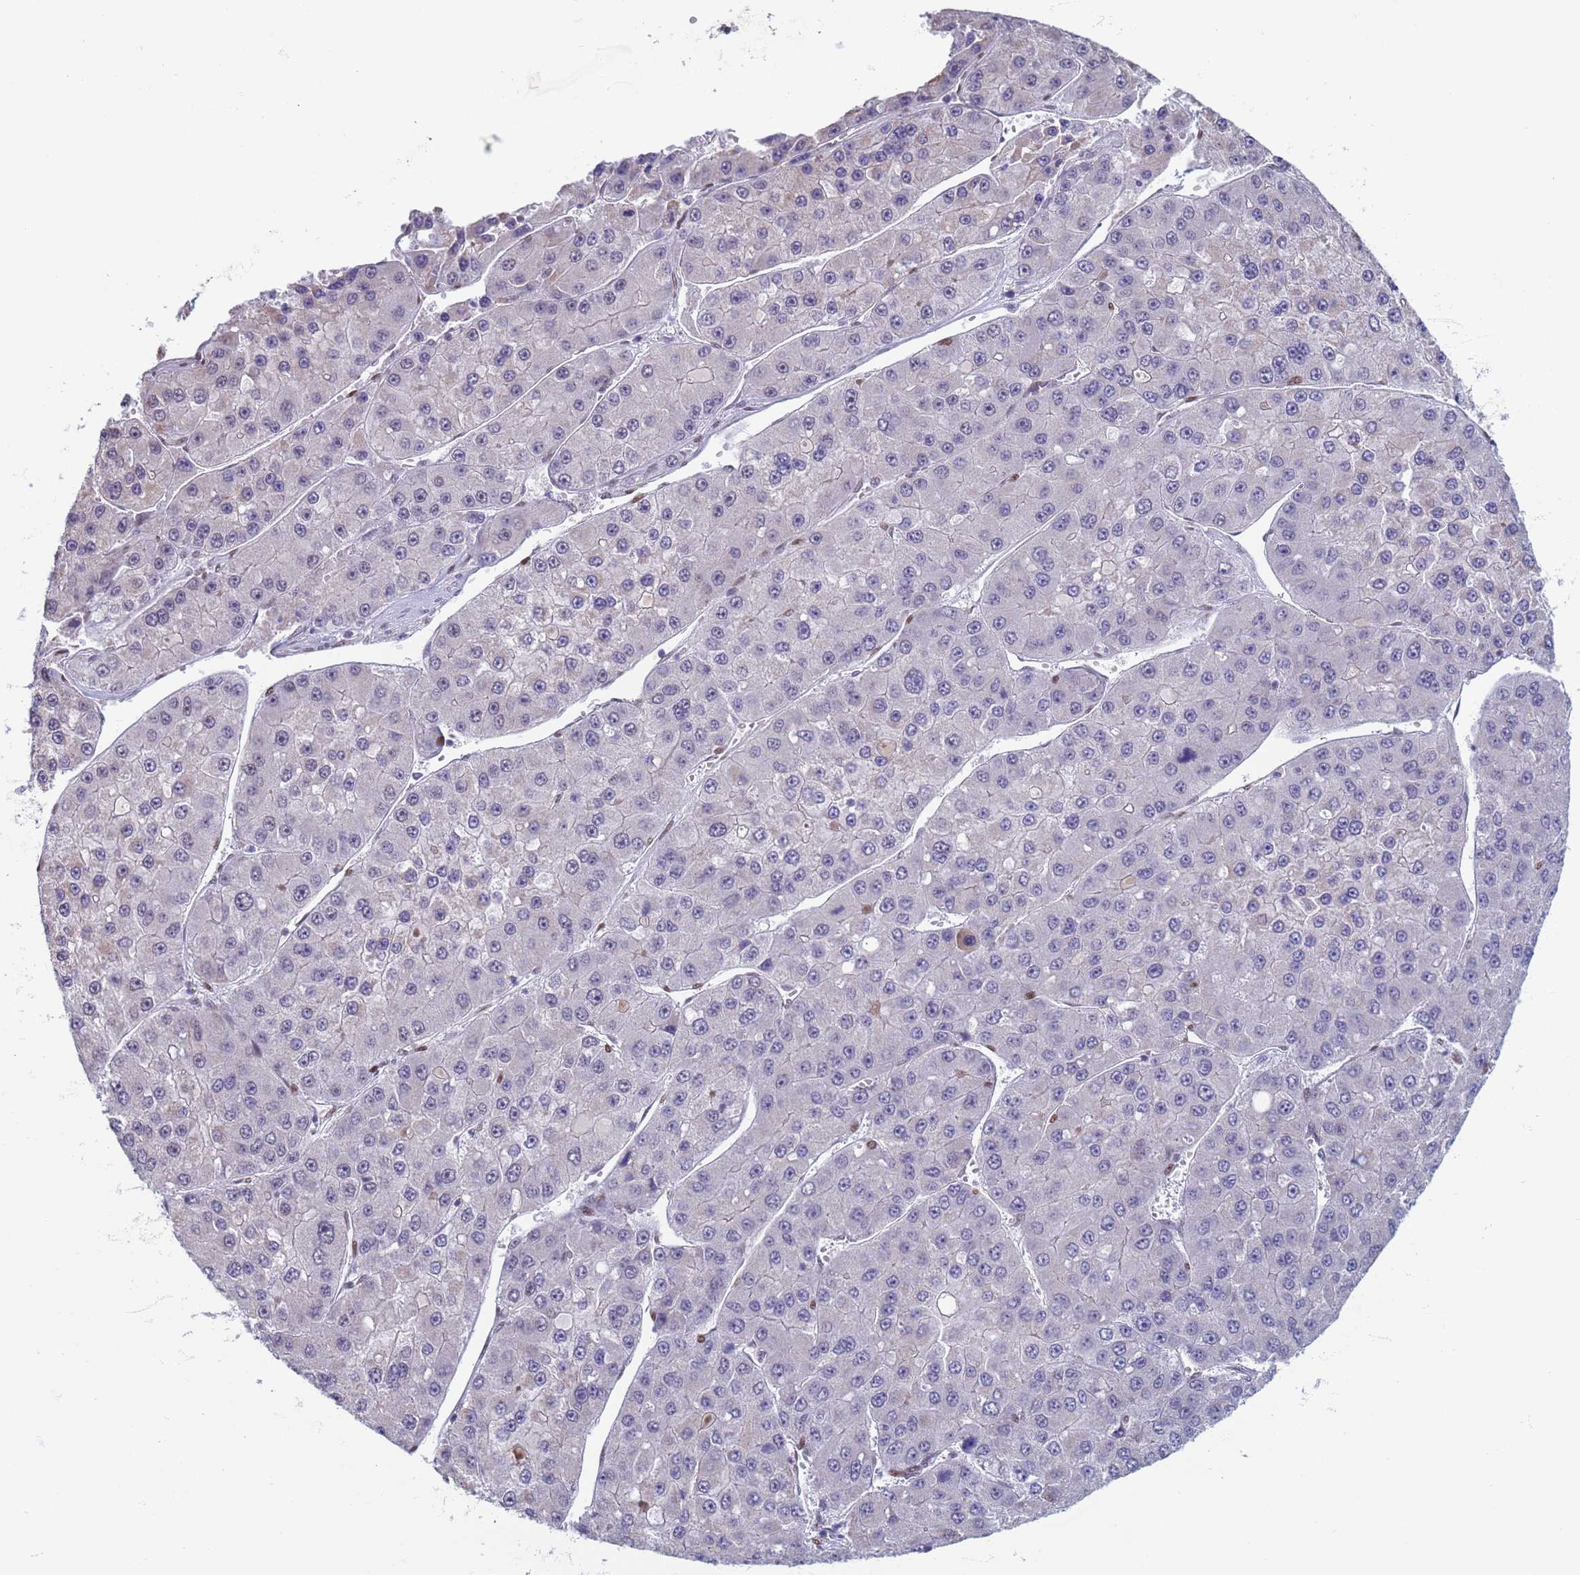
{"staining": {"intensity": "negative", "quantity": "none", "location": "none"}, "tissue": "liver cancer", "cell_type": "Tumor cells", "image_type": "cancer", "snomed": [{"axis": "morphology", "description": "Carcinoma, Hepatocellular, NOS"}, {"axis": "topography", "description": "Liver"}], "caption": "Immunohistochemical staining of liver hepatocellular carcinoma reveals no significant positivity in tumor cells.", "gene": "SAE1", "patient": {"sex": "female", "age": 73}}